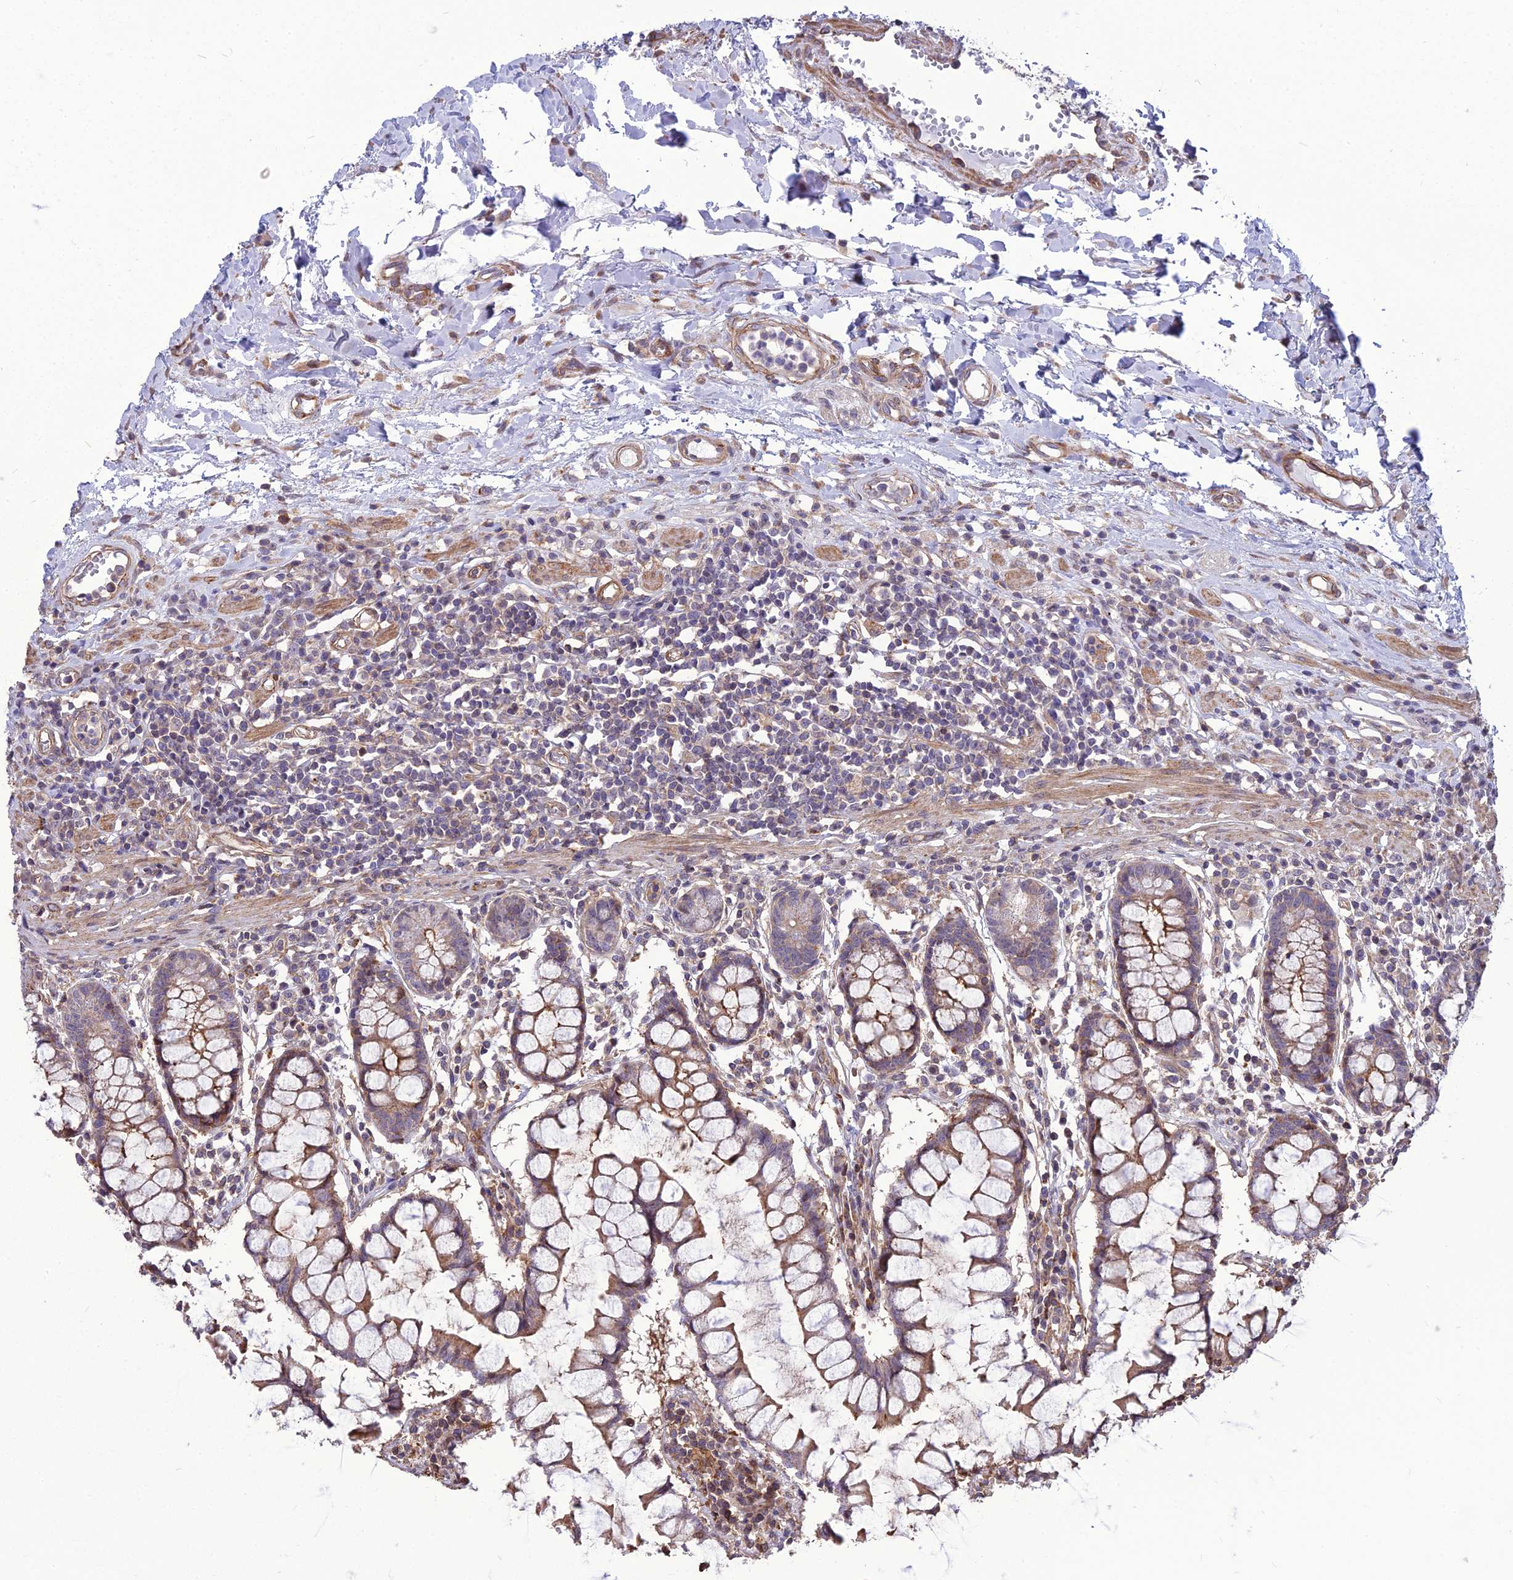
{"staining": {"intensity": "moderate", "quantity": ">75%", "location": "cytoplasmic/membranous"}, "tissue": "colon", "cell_type": "Endothelial cells", "image_type": "normal", "snomed": [{"axis": "morphology", "description": "Normal tissue, NOS"}, {"axis": "morphology", "description": "Adenocarcinoma, NOS"}, {"axis": "topography", "description": "Colon"}], "caption": "A high-resolution micrograph shows IHC staining of unremarkable colon, which reveals moderate cytoplasmic/membranous staining in approximately >75% of endothelial cells. The staining was performed using DAB (3,3'-diaminobenzidine), with brown indicating positive protein expression. Nuclei are stained blue with hematoxylin.", "gene": "TSPYL2", "patient": {"sex": "female", "age": 55}}